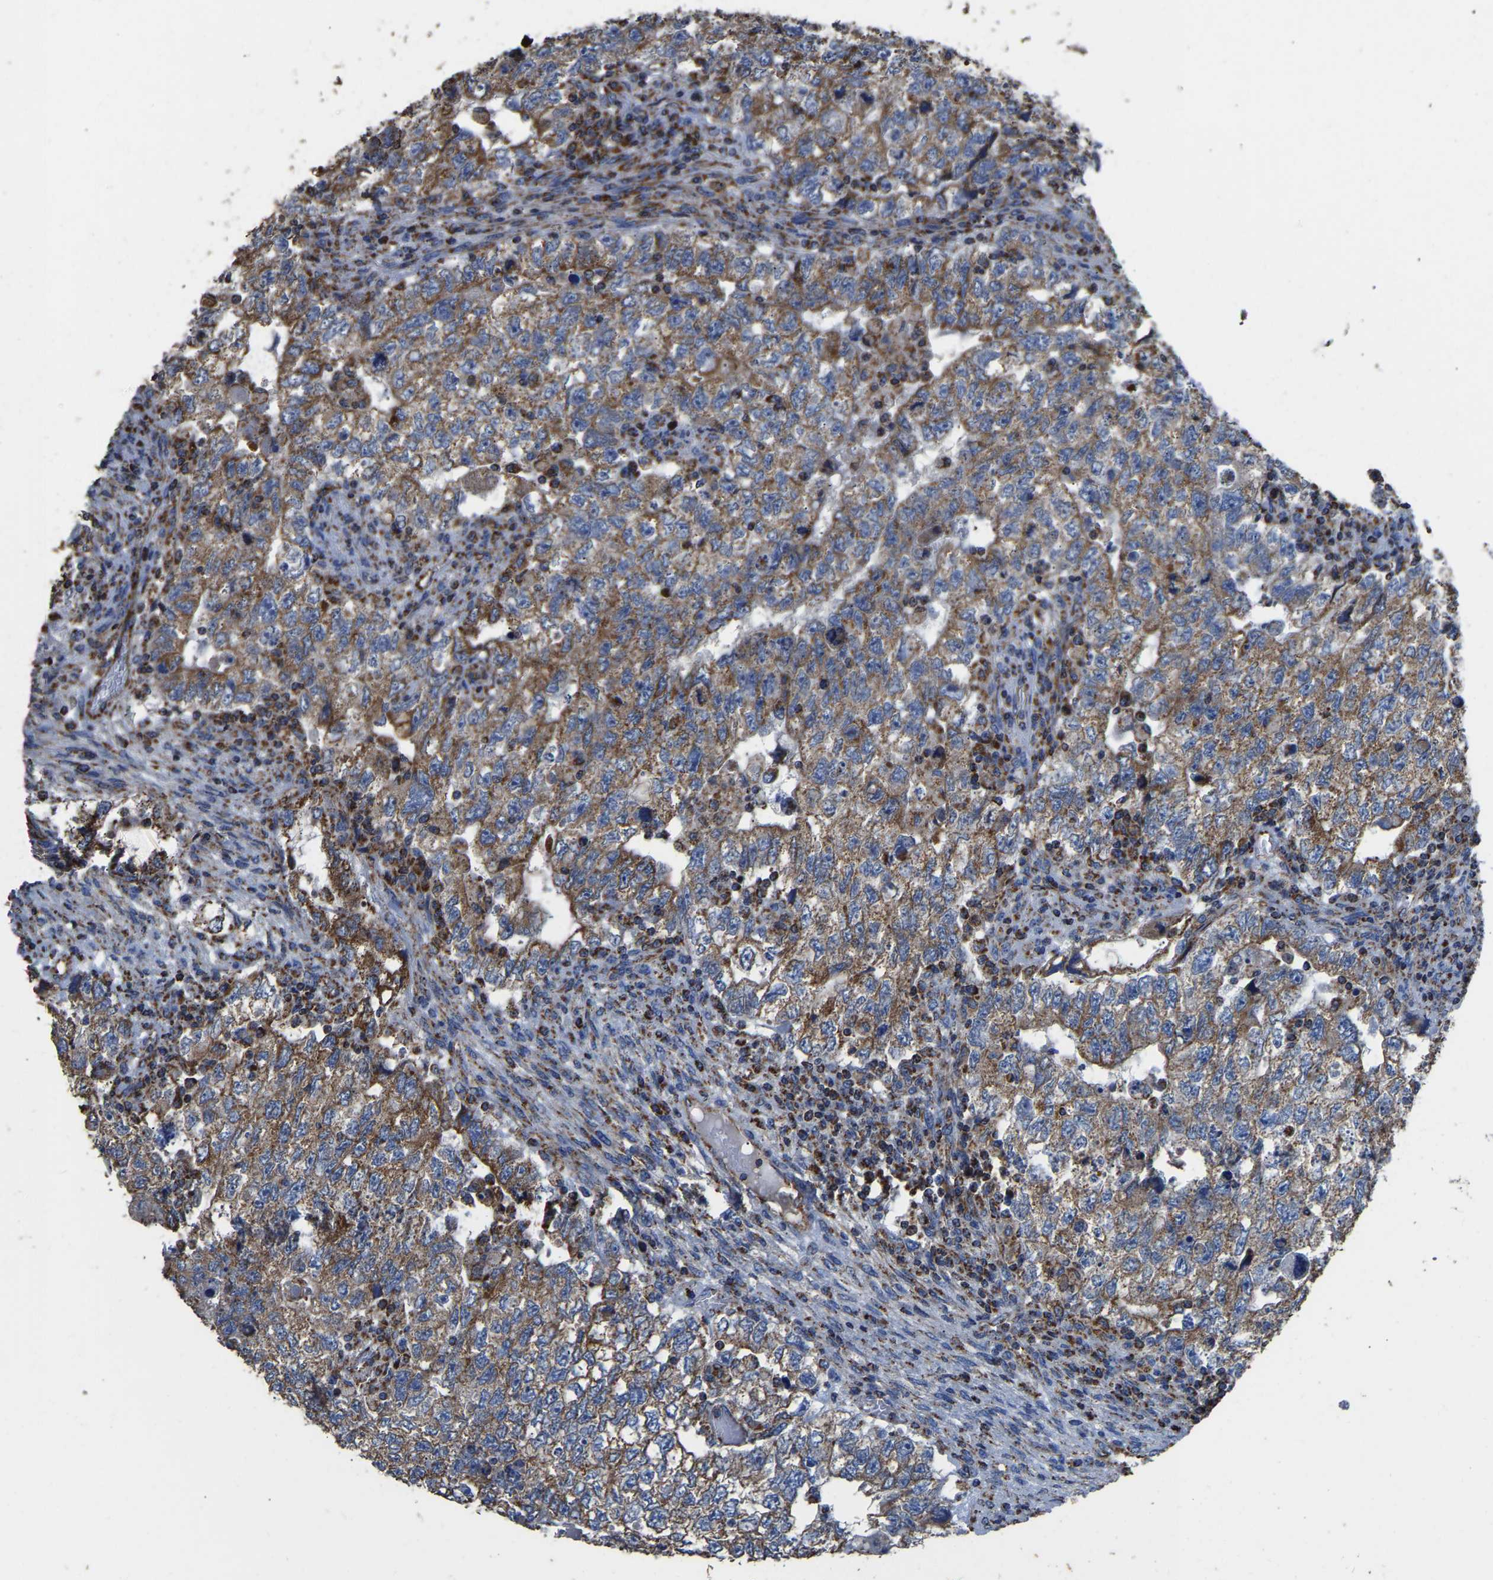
{"staining": {"intensity": "moderate", "quantity": ">75%", "location": "cytoplasmic/membranous"}, "tissue": "testis cancer", "cell_type": "Tumor cells", "image_type": "cancer", "snomed": [{"axis": "morphology", "description": "Carcinoma, Embryonal, NOS"}, {"axis": "topography", "description": "Testis"}], "caption": "The immunohistochemical stain highlights moderate cytoplasmic/membranous expression in tumor cells of testis cancer tissue.", "gene": "ETFA", "patient": {"sex": "male", "age": 36}}